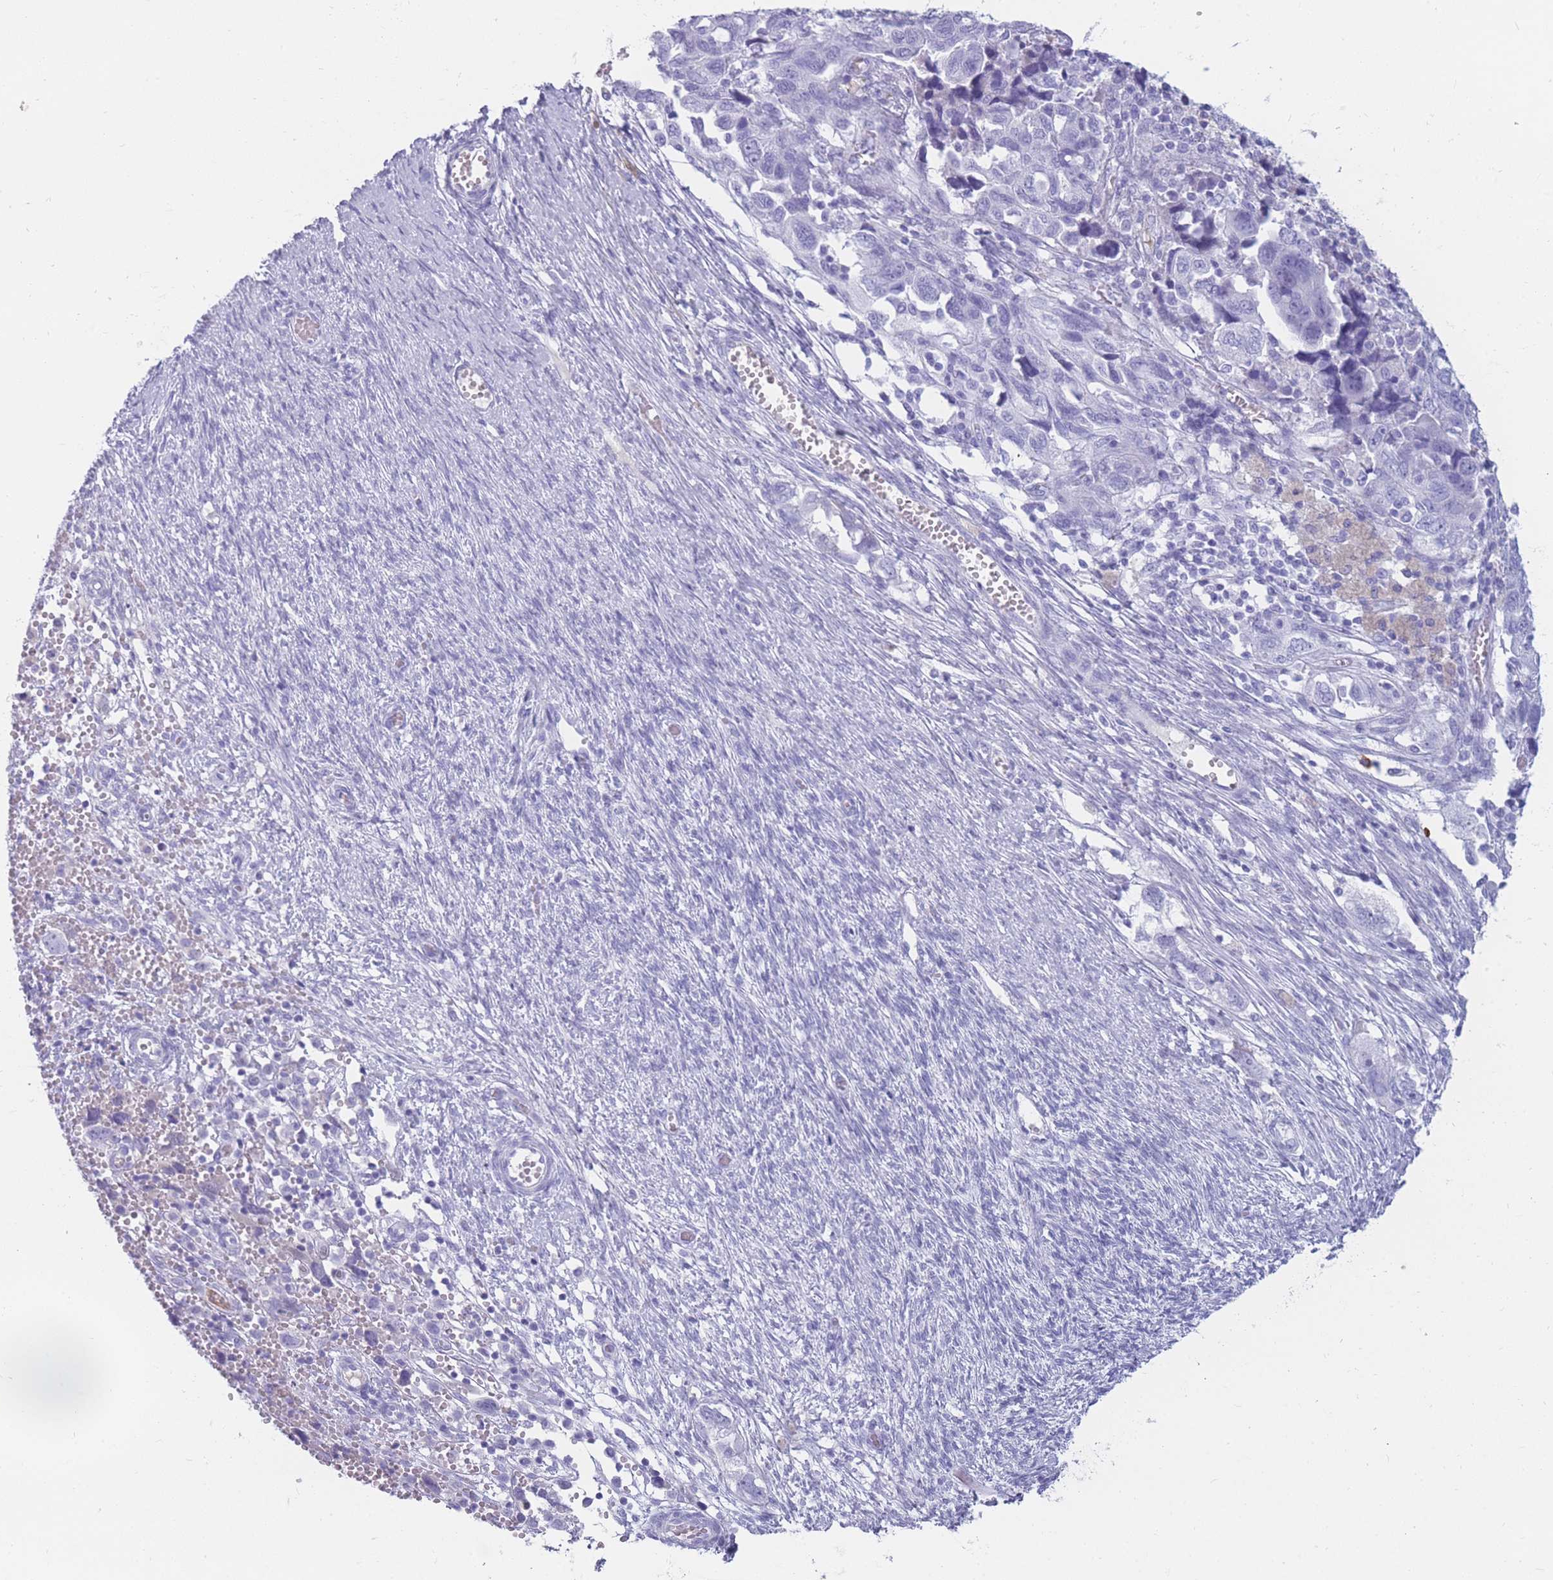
{"staining": {"intensity": "negative", "quantity": "none", "location": "none"}, "tissue": "ovarian cancer", "cell_type": "Tumor cells", "image_type": "cancer", "snomed": [{"axis": "morphology", "description": "Carcinoma, NOS"}, {"axis": "morphology", "description": "Cystadenocarcinoma, serous, NOS"}, {"axis": "topography", "description": "Ovary"}], "caption": "Image shows no protein positivity in tumor cells of ovarian cancer (serous cystadenocarcinoma) tissue.", "gene": "TNFSF11", "patient": {"sex": "female", "age": 69}}